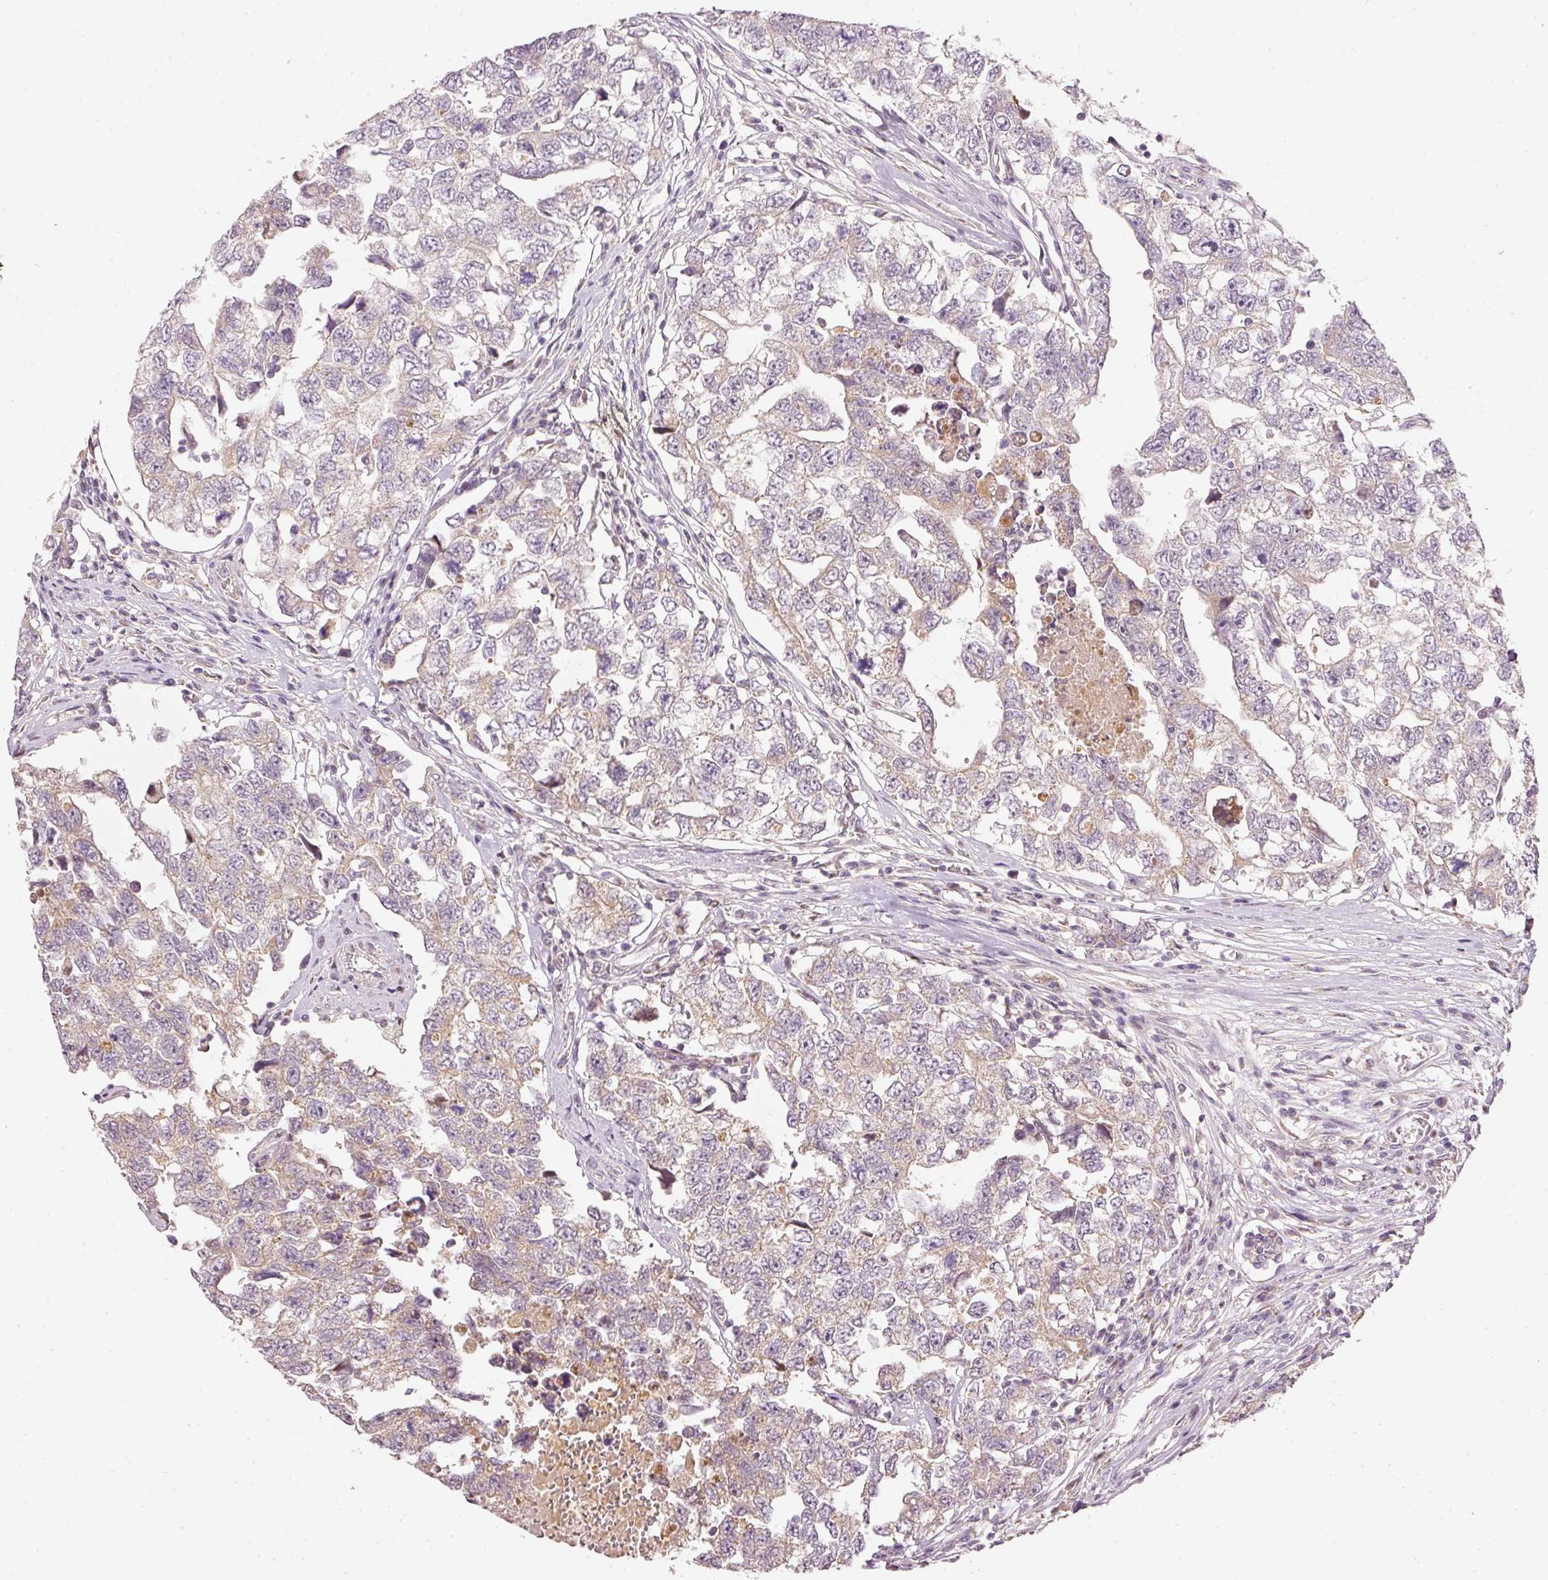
{"staining": {"intensity": "weak", "quantity": ">75%", "location": "cytoplasmic/membranous"}, "tissue": "testis cancer", "cell_type": "Tumor cells", "image_type": "cancer", "snomed": [{"axis": "morphology", "description": "Carcinoma, Embryonal, NOS"}, {"axis": "topography", "description": "Testis"}], "caption": "The photomicrograph reveals a brown stain indicating the presence of a protein in the cytoplasmic/membranous of tumor cells in embryonal carcinoma (testis).", "gene": "MTHFD1L", "patient": {"sex": "male", "age": 22}}